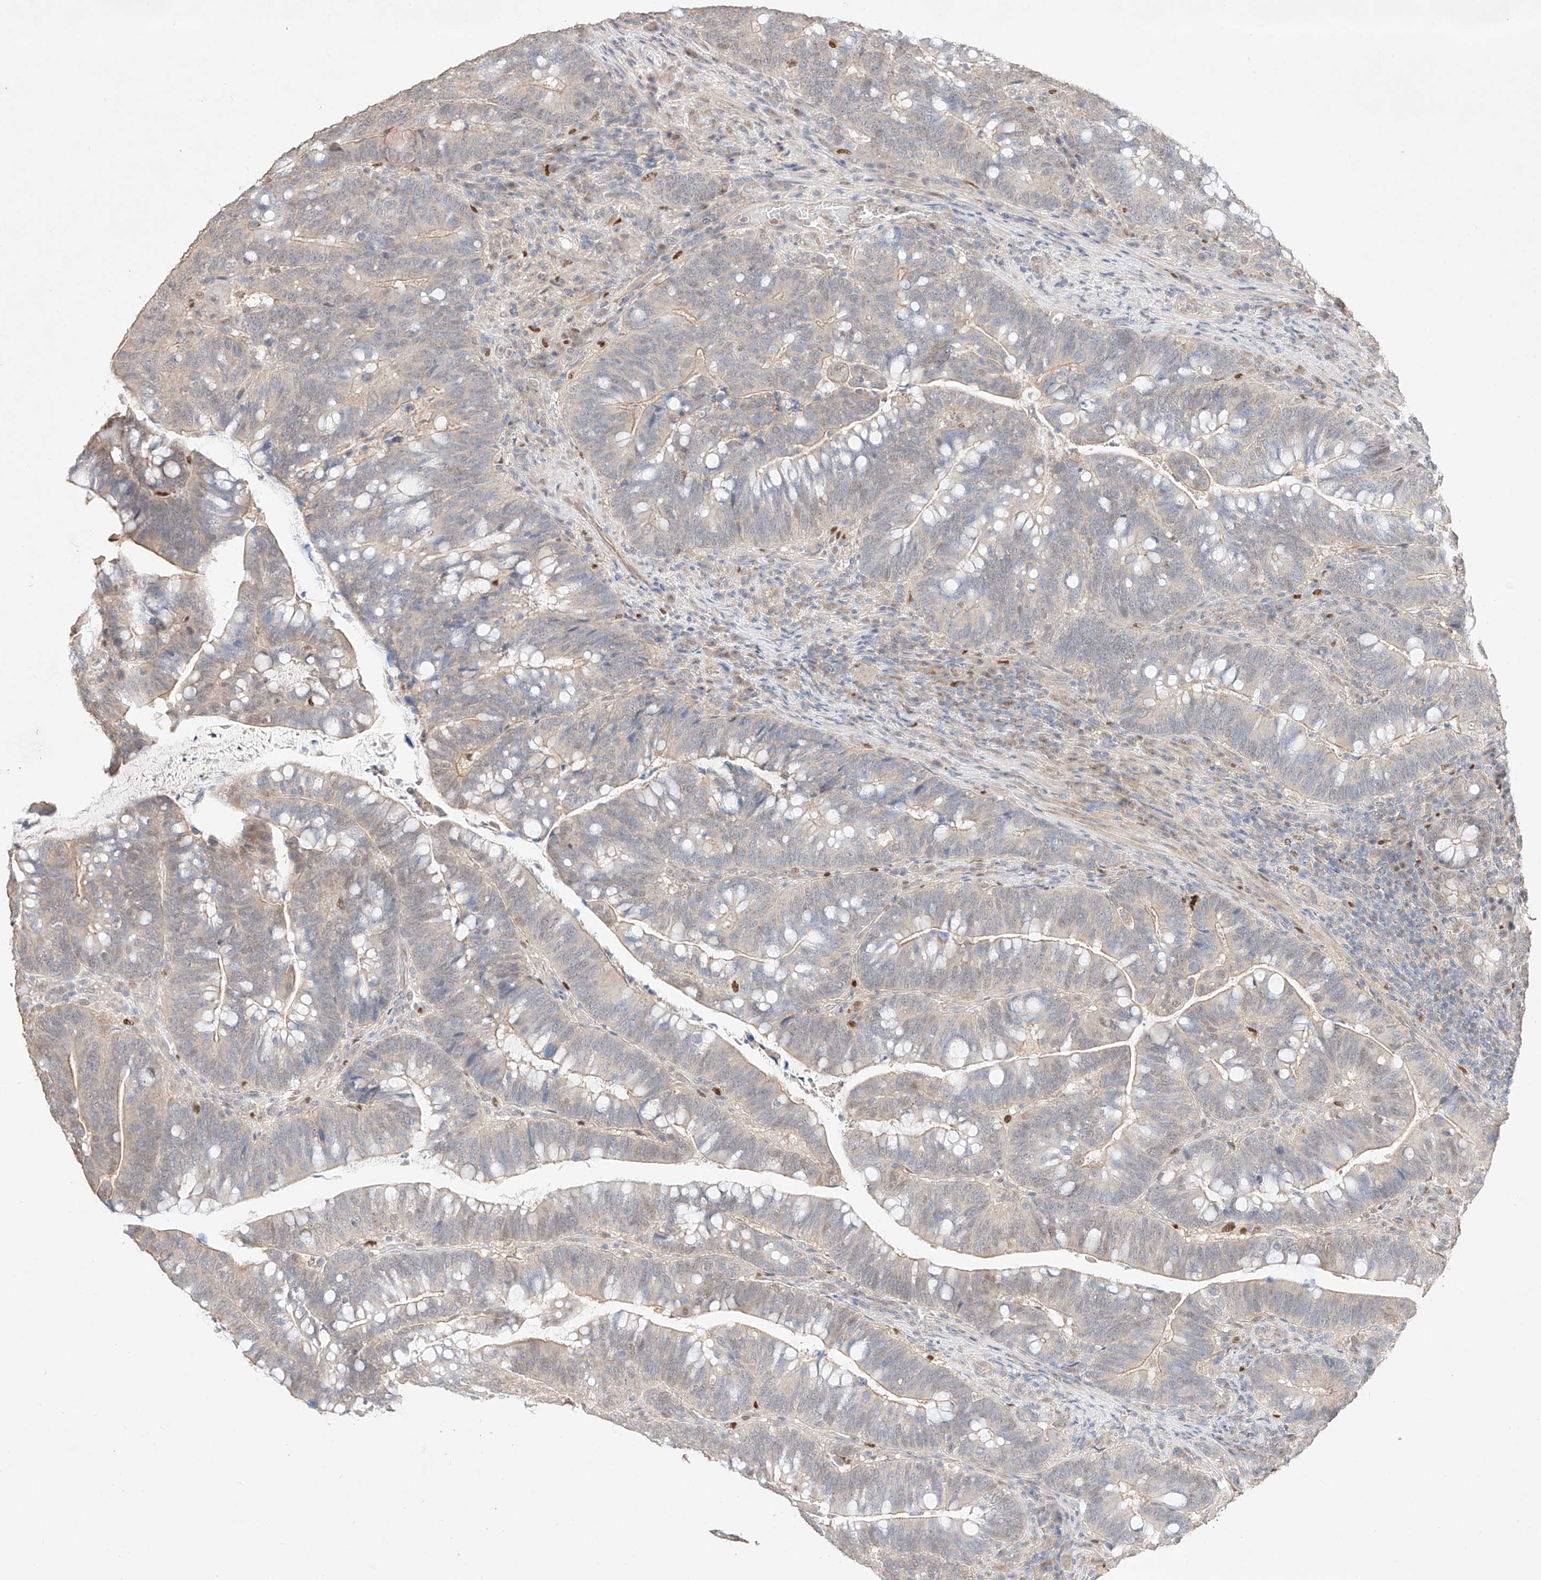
{"staining": {"intensity": "weak", "quantity": "<25%", "location": "nuclear"}, "tissue": "colorectal cancer", "cell_type": "Tumor cells", "image_type": "cancer", "snomed": [{"axis": "morphology", "description": "Adenocarcinoma, NOS"}, {"axis": "topography", "description": "Colon"}], "caption": "This is a micrograph of immunohistochemistry staining of colorectal cancer (adenocarcinoma), which shows no staining in tumor cells. (Immunohistochemistry, brightfield microscopy, high magnification).", "gene": "APIP", "patient": {"sex": "female", "age": 66}}